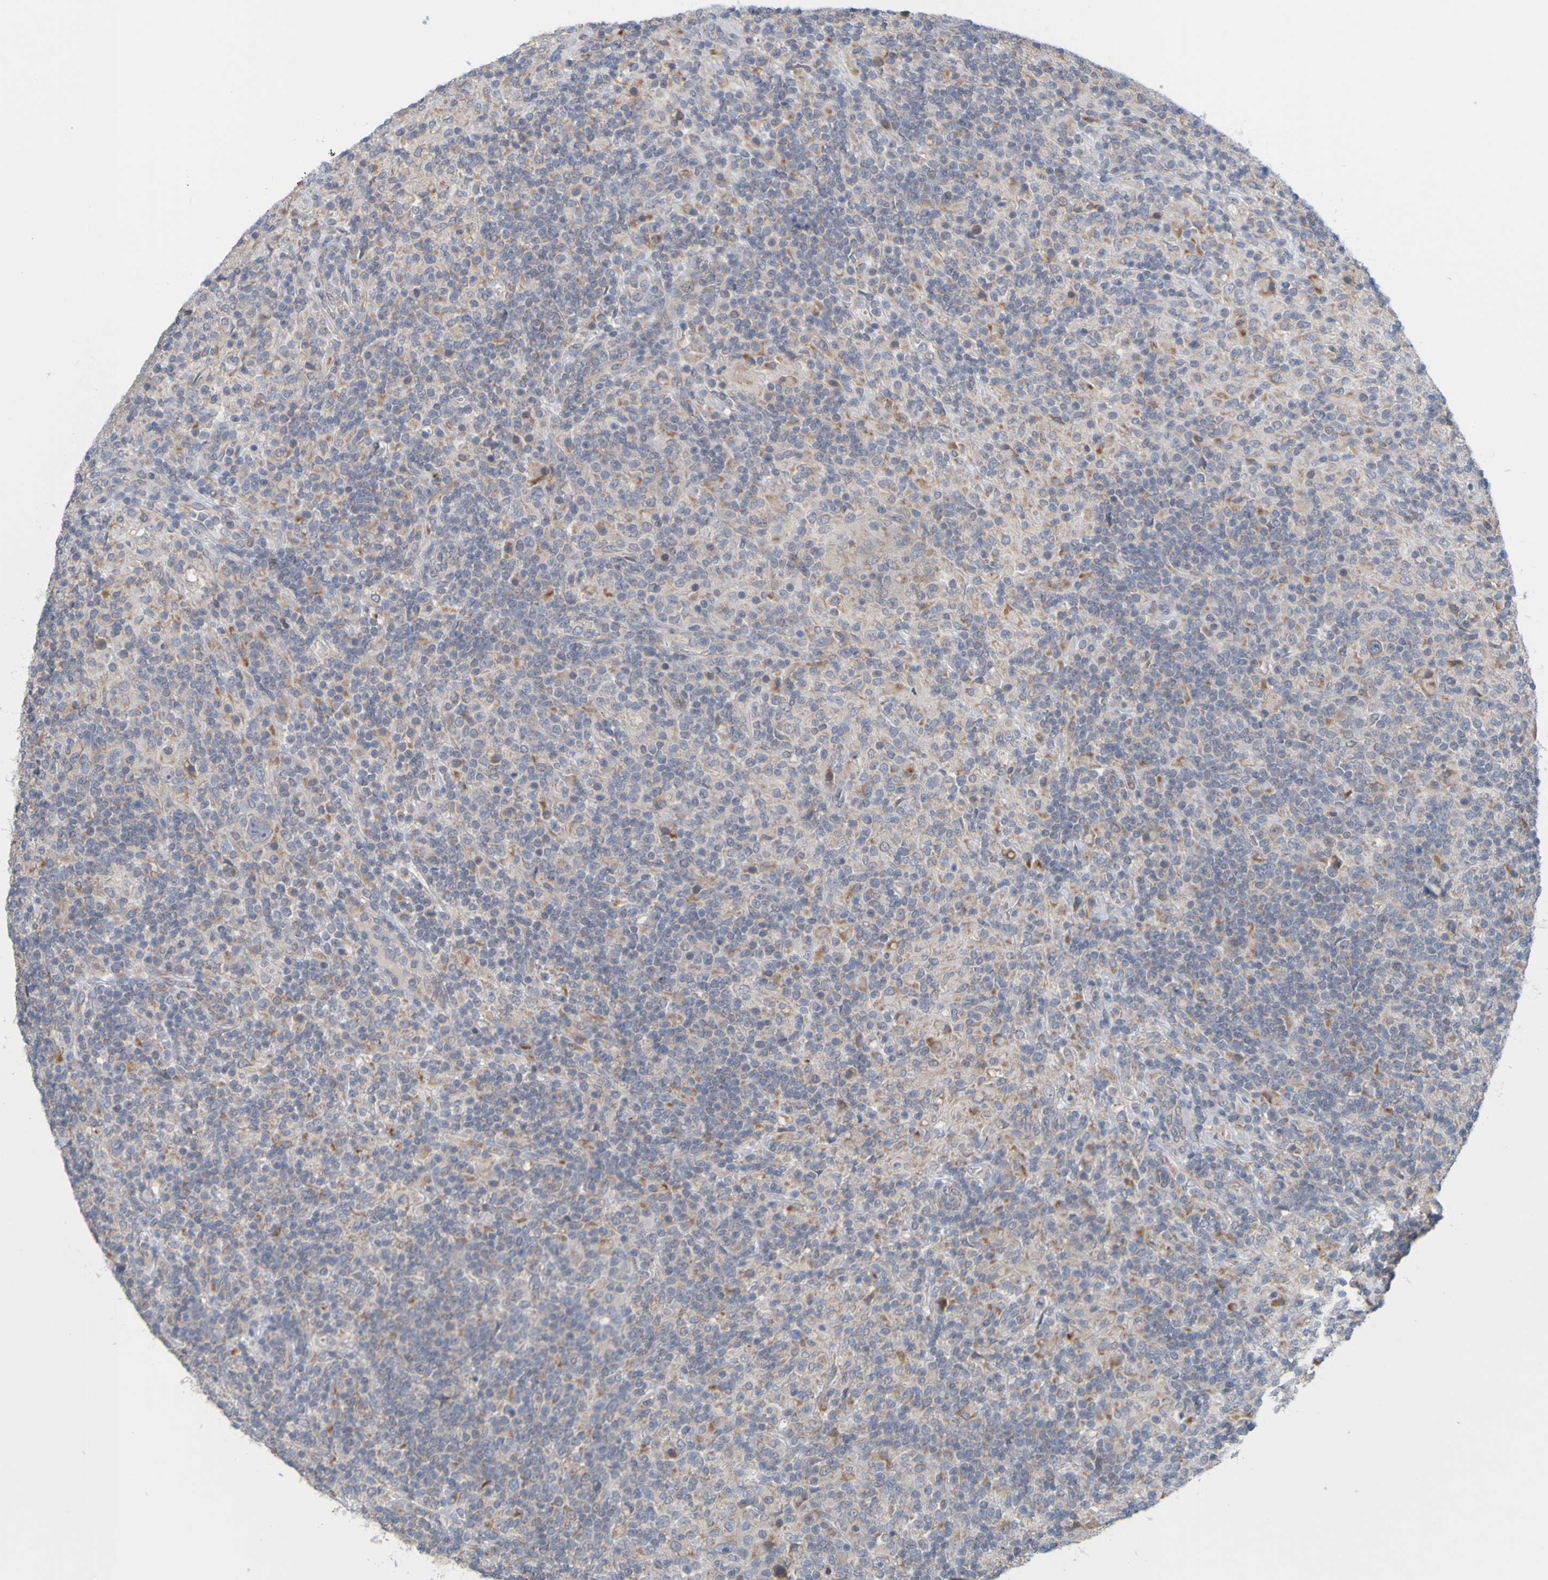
{"staining": {"intensity": "moderate", "quantity": "25%-75%", "location": "cytoplasmic/membranous"}, "tissue": "lymphoma", "cell_type": "Tumor cells", "image_type": "cancer", "snomed": [{"axis": "morphology", "description": "Hodgkin's disease, NOS"}, {"axis": "topography", "description": "Lymph node"}], "caption": "Immunohistochemical staining of Hodgkin's disease reveals medium levels of moderate cytoplasmic/membranous protein expression in about 25%-75% of tumor cells. Nuclei are stained in blue.", "gene": "MOGS", "patient": {"sex": "male", "age": 70}}